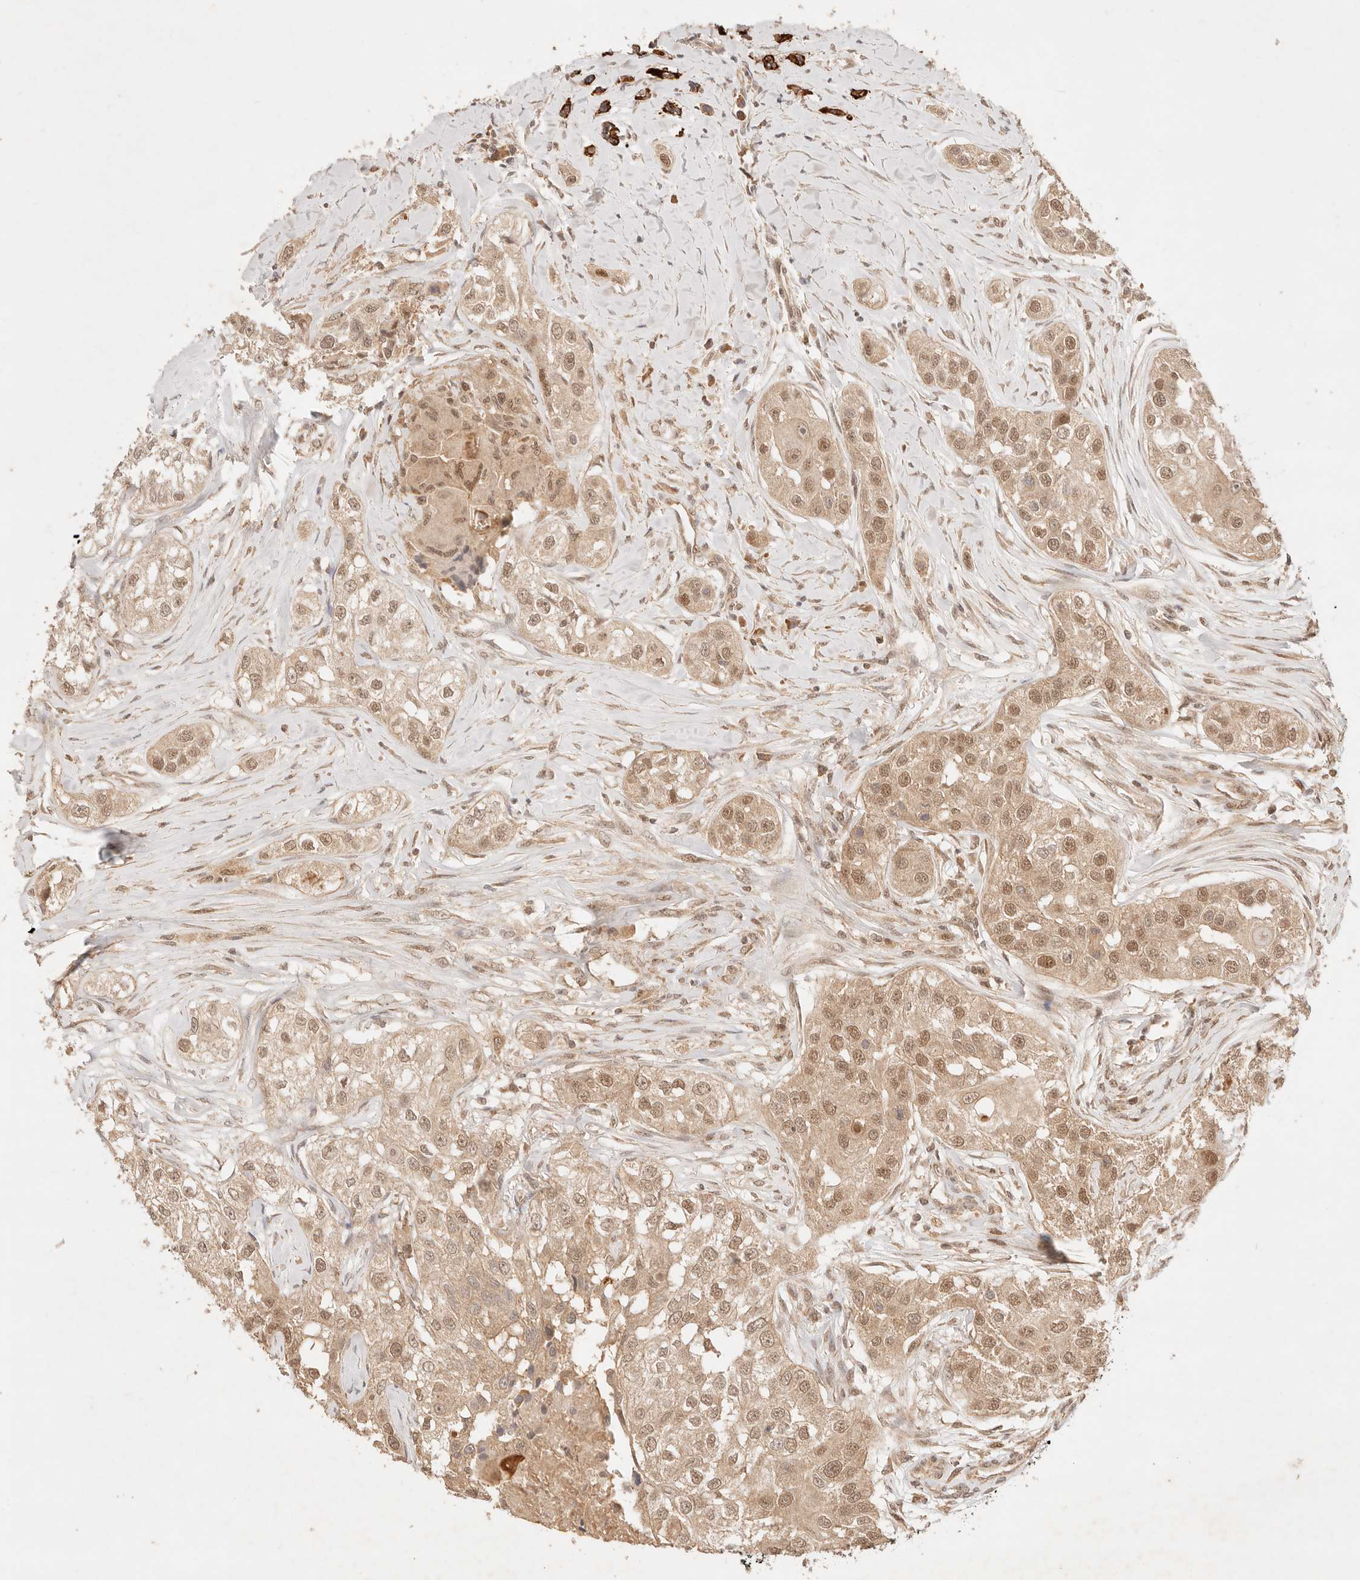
{"staining": {"intensity": "moderate", "quantity": ">75%", "location": "cytoplasmic/membranous,nuclear"}, "tissue": "head and neck cancer", "cell_type": "Tumor cells", "image_type": "cancer", "snomed": [{"axis": "morphology", "description": "Normal tissue, NOS"}, {"axis": "morphology", "description": "Squamous cell carcinoma, NOS"}, {"axis": "topography", "description": "Skeletal muscle"}, {"axis": "topography", "description": "Head-Neck"}], "caption": "A high-resolution photomicrograph shows immunohistochemistry (IHC) staining of squamous cell carcinoma (head and neck), which demonstrates moderate cytoplasmic/membranous and nuclear expression in about >75% of tumor cells.", "gene": "TRIM11", "patient": {"sex": "male", "age": 51}}